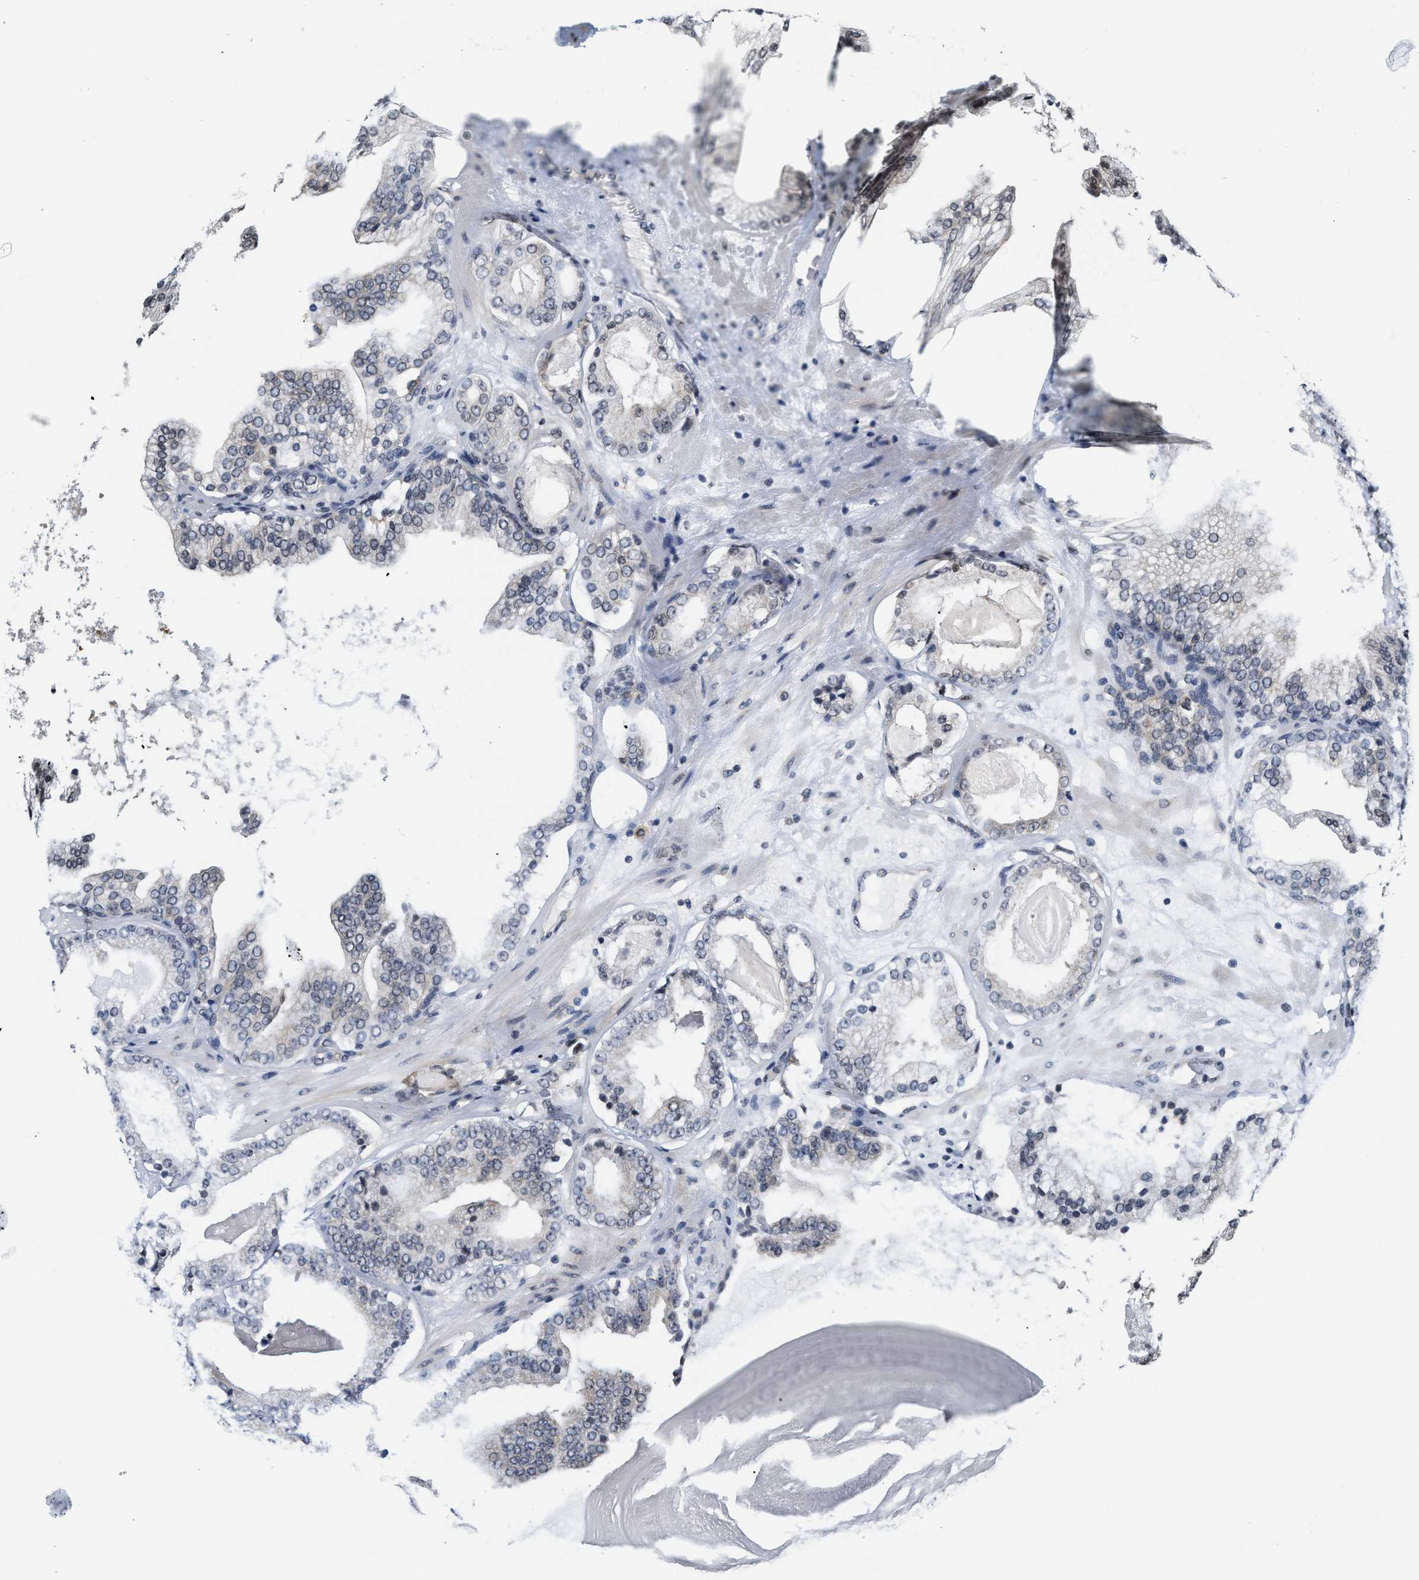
{"staining": {"intensity": "negative", "quantity": "none", "location": "none"}, "tissue": "prostate cancer", "cell_type": "Tumor cells", "image_type": "cancer", "snomed": [{"axis": "morphology", "description": "Adenocarcinoma, High grade"}, {"axis": "topography", "description": "Prostate"}], "caption": "Prostate adenocarcinoma (high-grade) was stained to show a protein in brown. There is no significant staining in tumor cells.", "gene": "ANKRD6", "patient": {"sex": "male", "age": 68}}